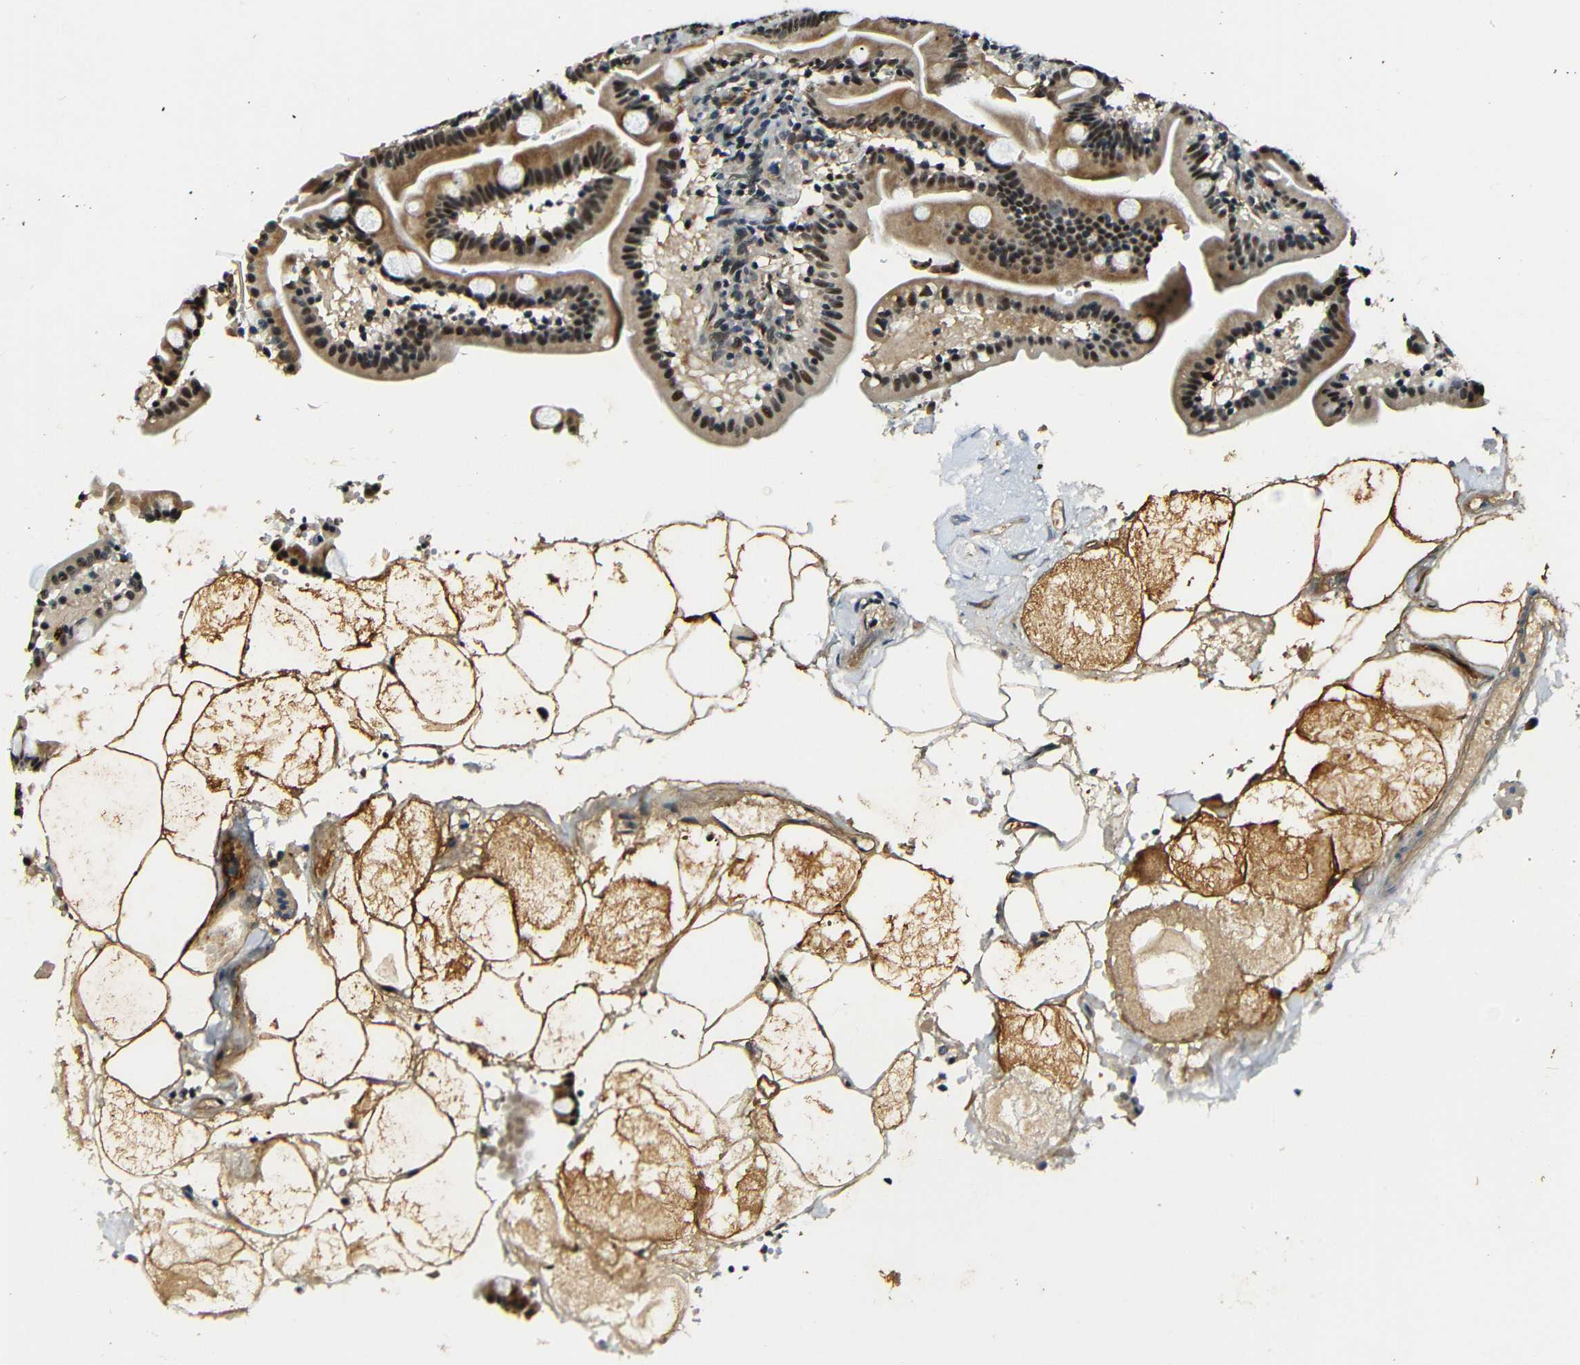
{"staining": {"intensity": "moderate", "quantity": ">75%", "location": "cytoplasmic/membranous,nuclear"}, "tissue": "duodenum", "cell_type": "Glandular cells", "image_type": "normal", "snomed": [{"axis": "morphology", "description": "Normal tissue, NOS"}, {"axis": "topography", "description": "Duodenum"}], "caption": "The micrograph exhibits immunohistochemical staining of normal duodenum. There is moderate cytoplasmic/membranous,nuclear staining is appreciated in about >75% of glandular cells. The staining is performed using DAB (3,3'-diaminobenzidine) brown chromogen to label protein expression. The nuclei are counter-stained blue using hematoxylin.", "gene": "FOXD4L1", "patient": {"sex": "male", "age": 54}}